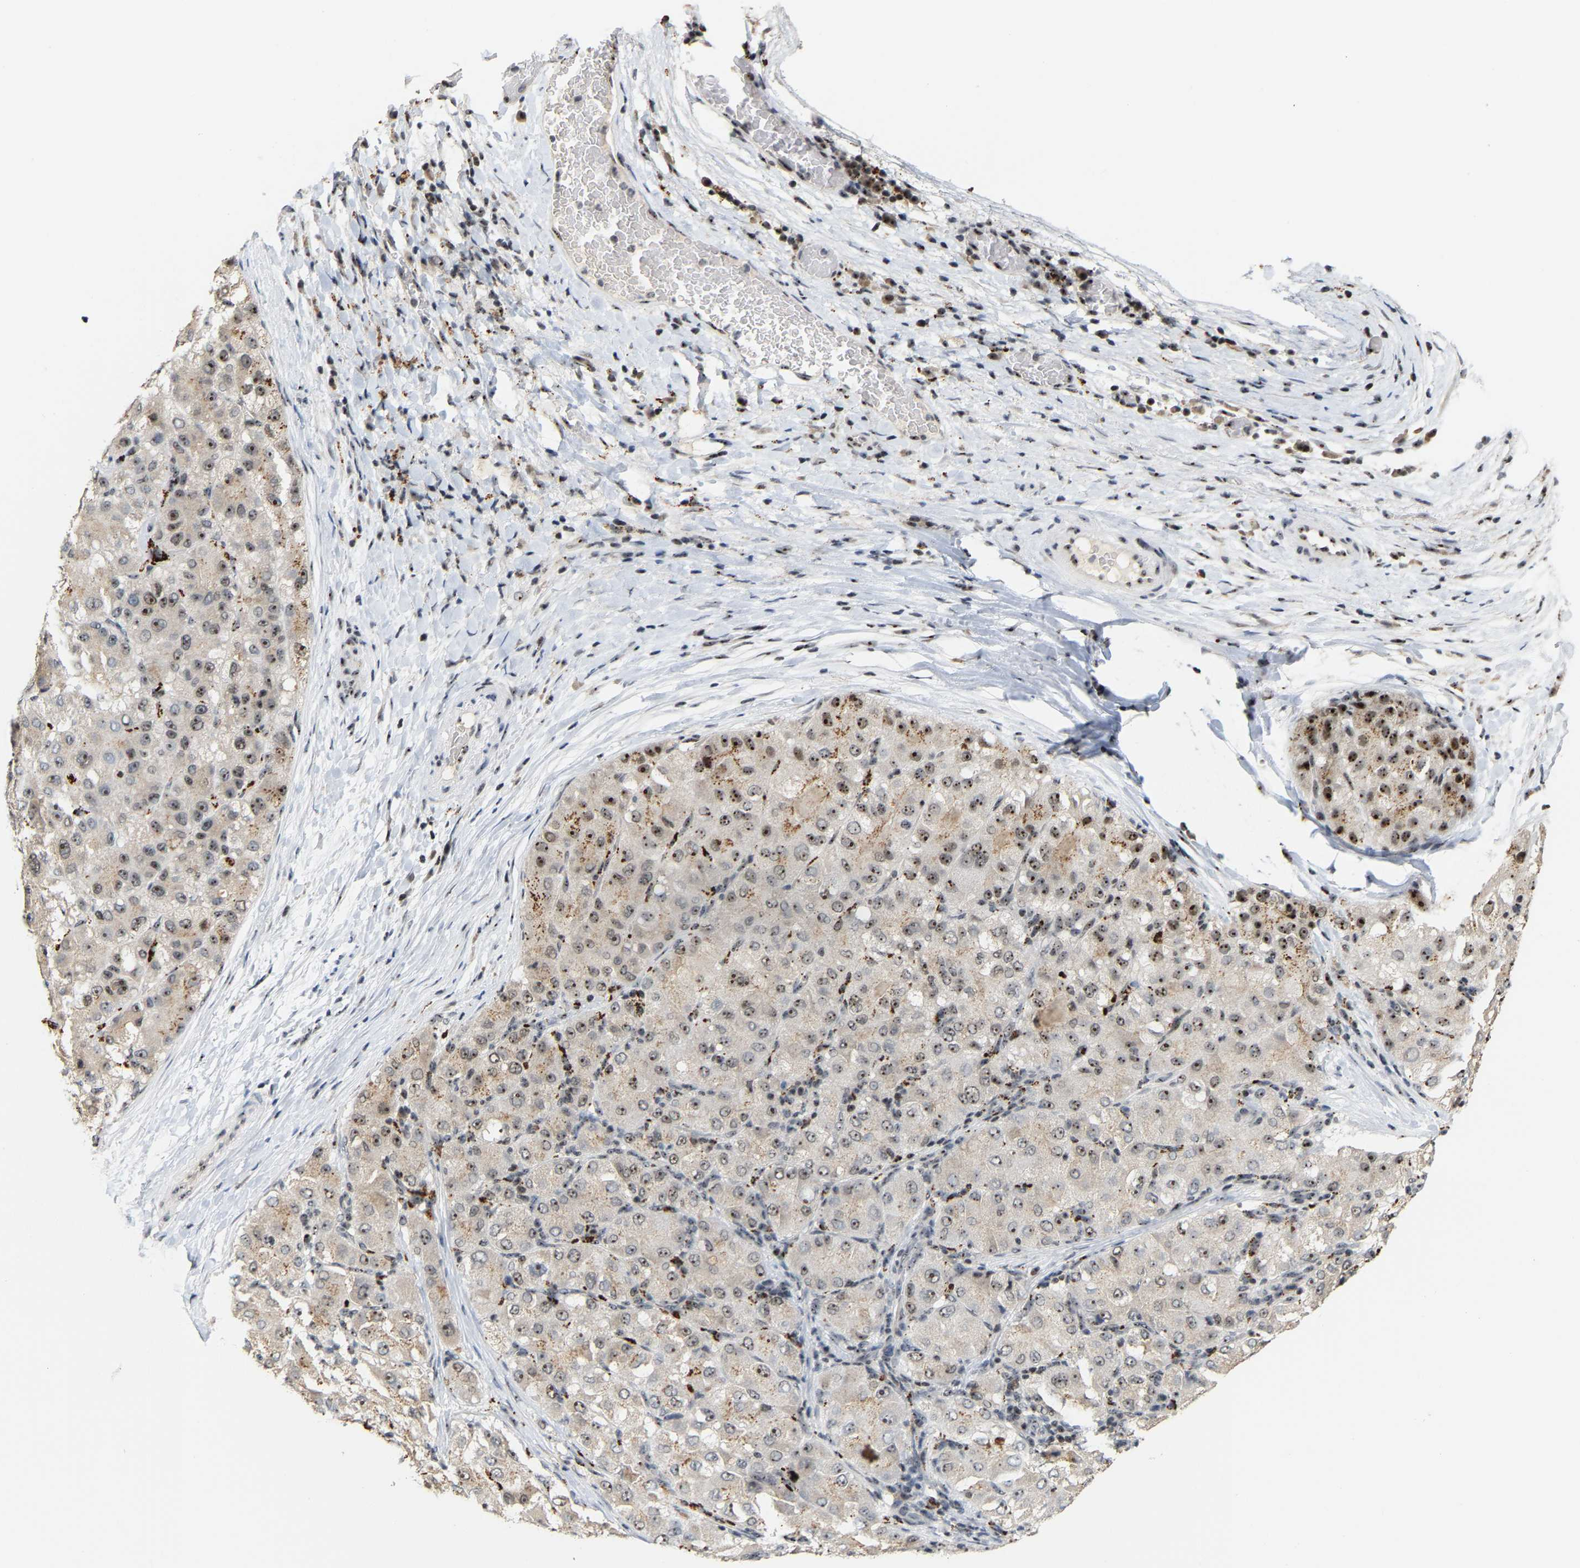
{"staining": {"intensity": "strong", "quantity": "25%-75%", "location": "cytoplasmic/membranous,nuclear"}, "tissue": "liver cancer", "cell_type": "Tumor cells", "image_type": "cancer", "snomed": [{"axis": "morphology", "description": "Carcinoma, Hepatocellular, NOS"}, {"axis": "topography", "description": "Liver"}], "caption": "Immunohistochemical staining of human liver cancer (hepatocellular carcinoma) reveals high levels of strong cytoplasmic/membranous and nuclear protein positivity in about 25%-75% of tumor cells.", "gene": "NOP58", "patient": {"sex": "male", "age": 80}}